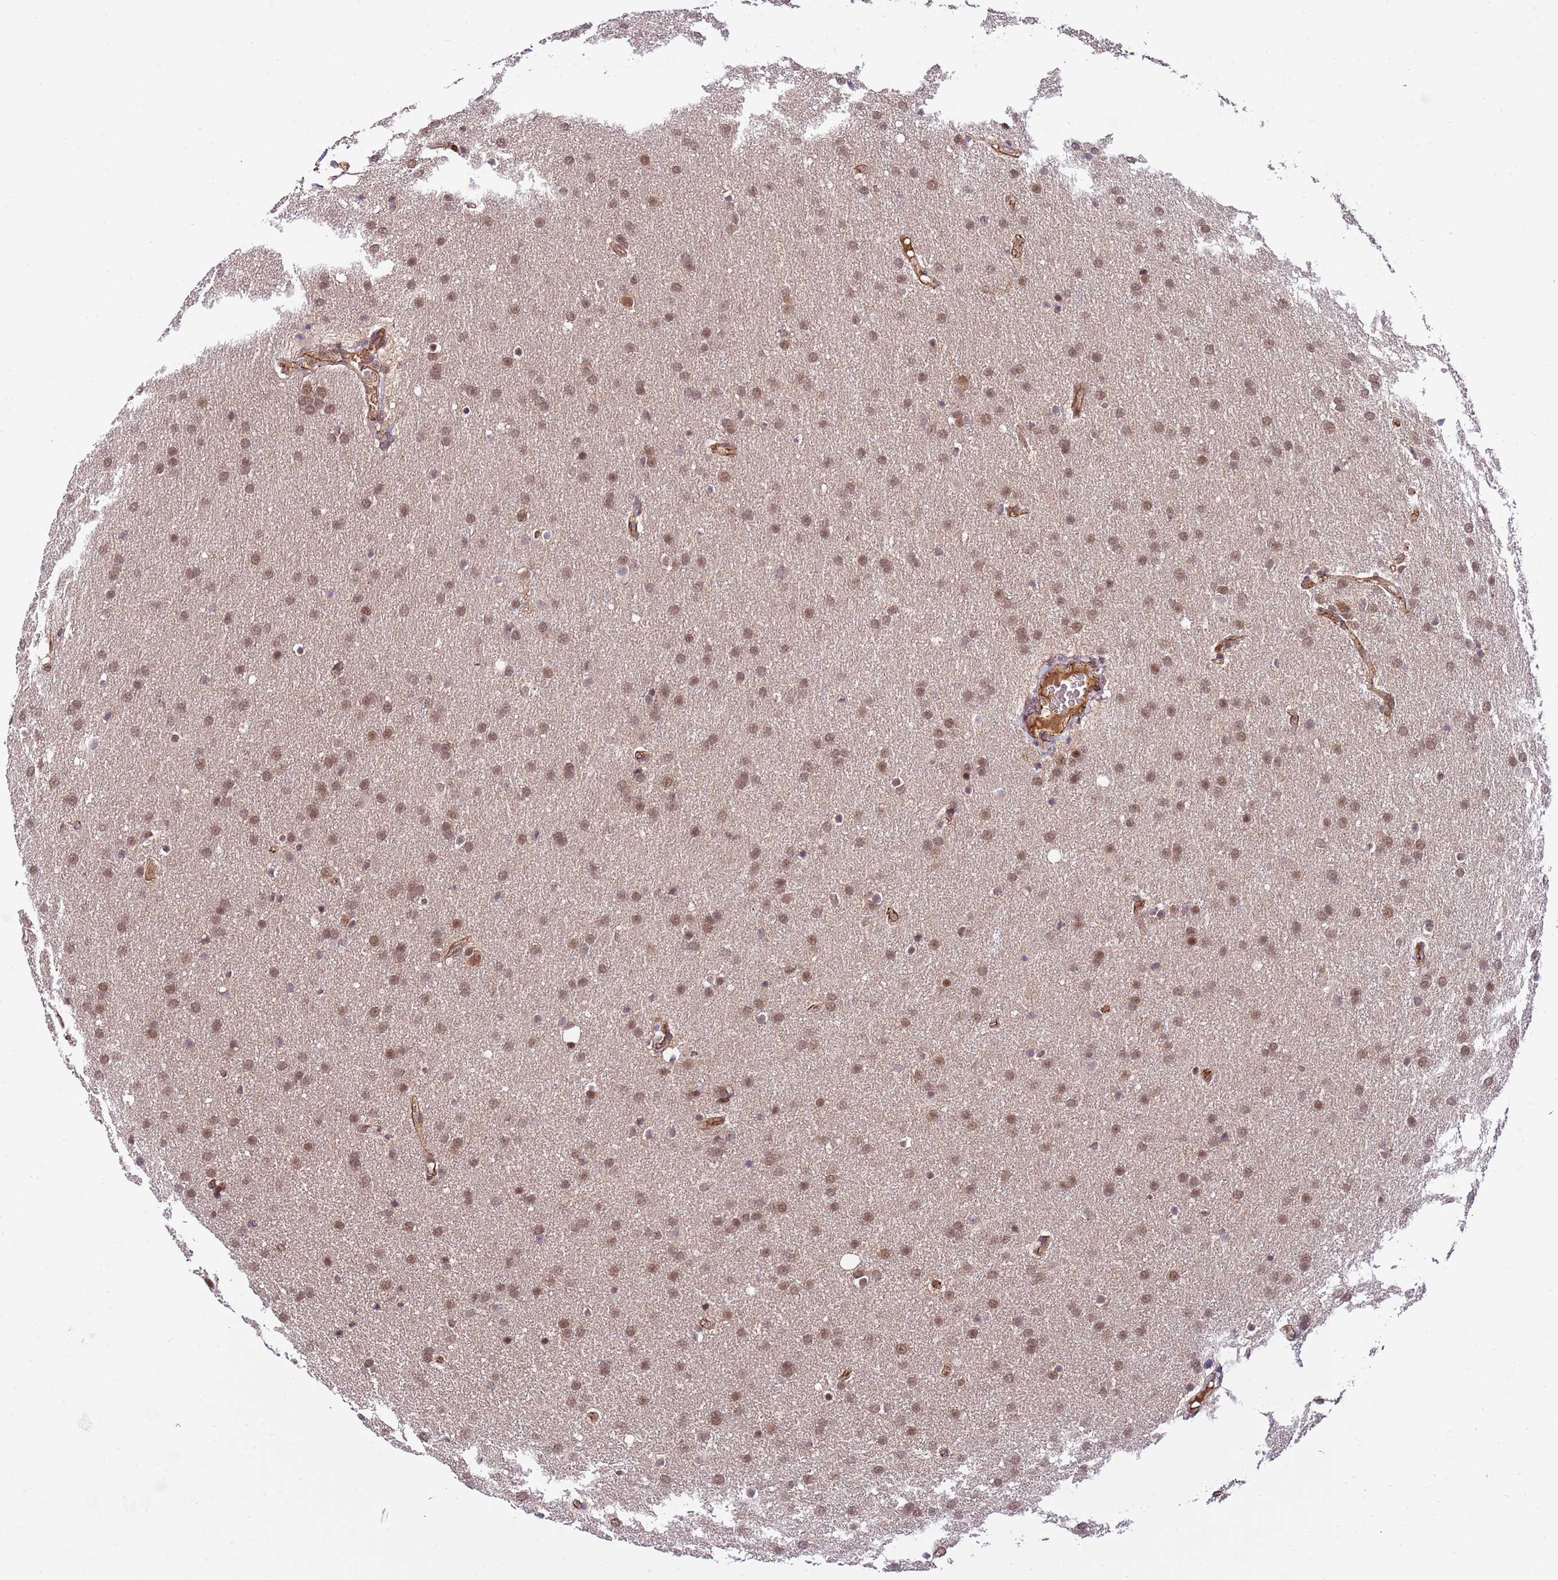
{"staining": {"intensity": "moderate", "quantity": ">75%", "location": "cytoplasmic/membranous,nuclear"}, "tissue": "glioma", "cell_type": "Tumor cells", "image_type": "cancer", "snomed": [{"axis": "morphology", "description": "Glioma, malignant, Low grade"}, {"axis": "topography", "description": "Brain"}], "caption": "This micrograph demonstrates glioma stained with immunohistochemistry to label a protein in brown. The cytoplasmic/membranous and nuclear of tumor cells show moderate positivity for the protein. Nuclei are counter-stained blue.", "gene": "DONSON", "patient": {"sex": "female", "age": 32}}